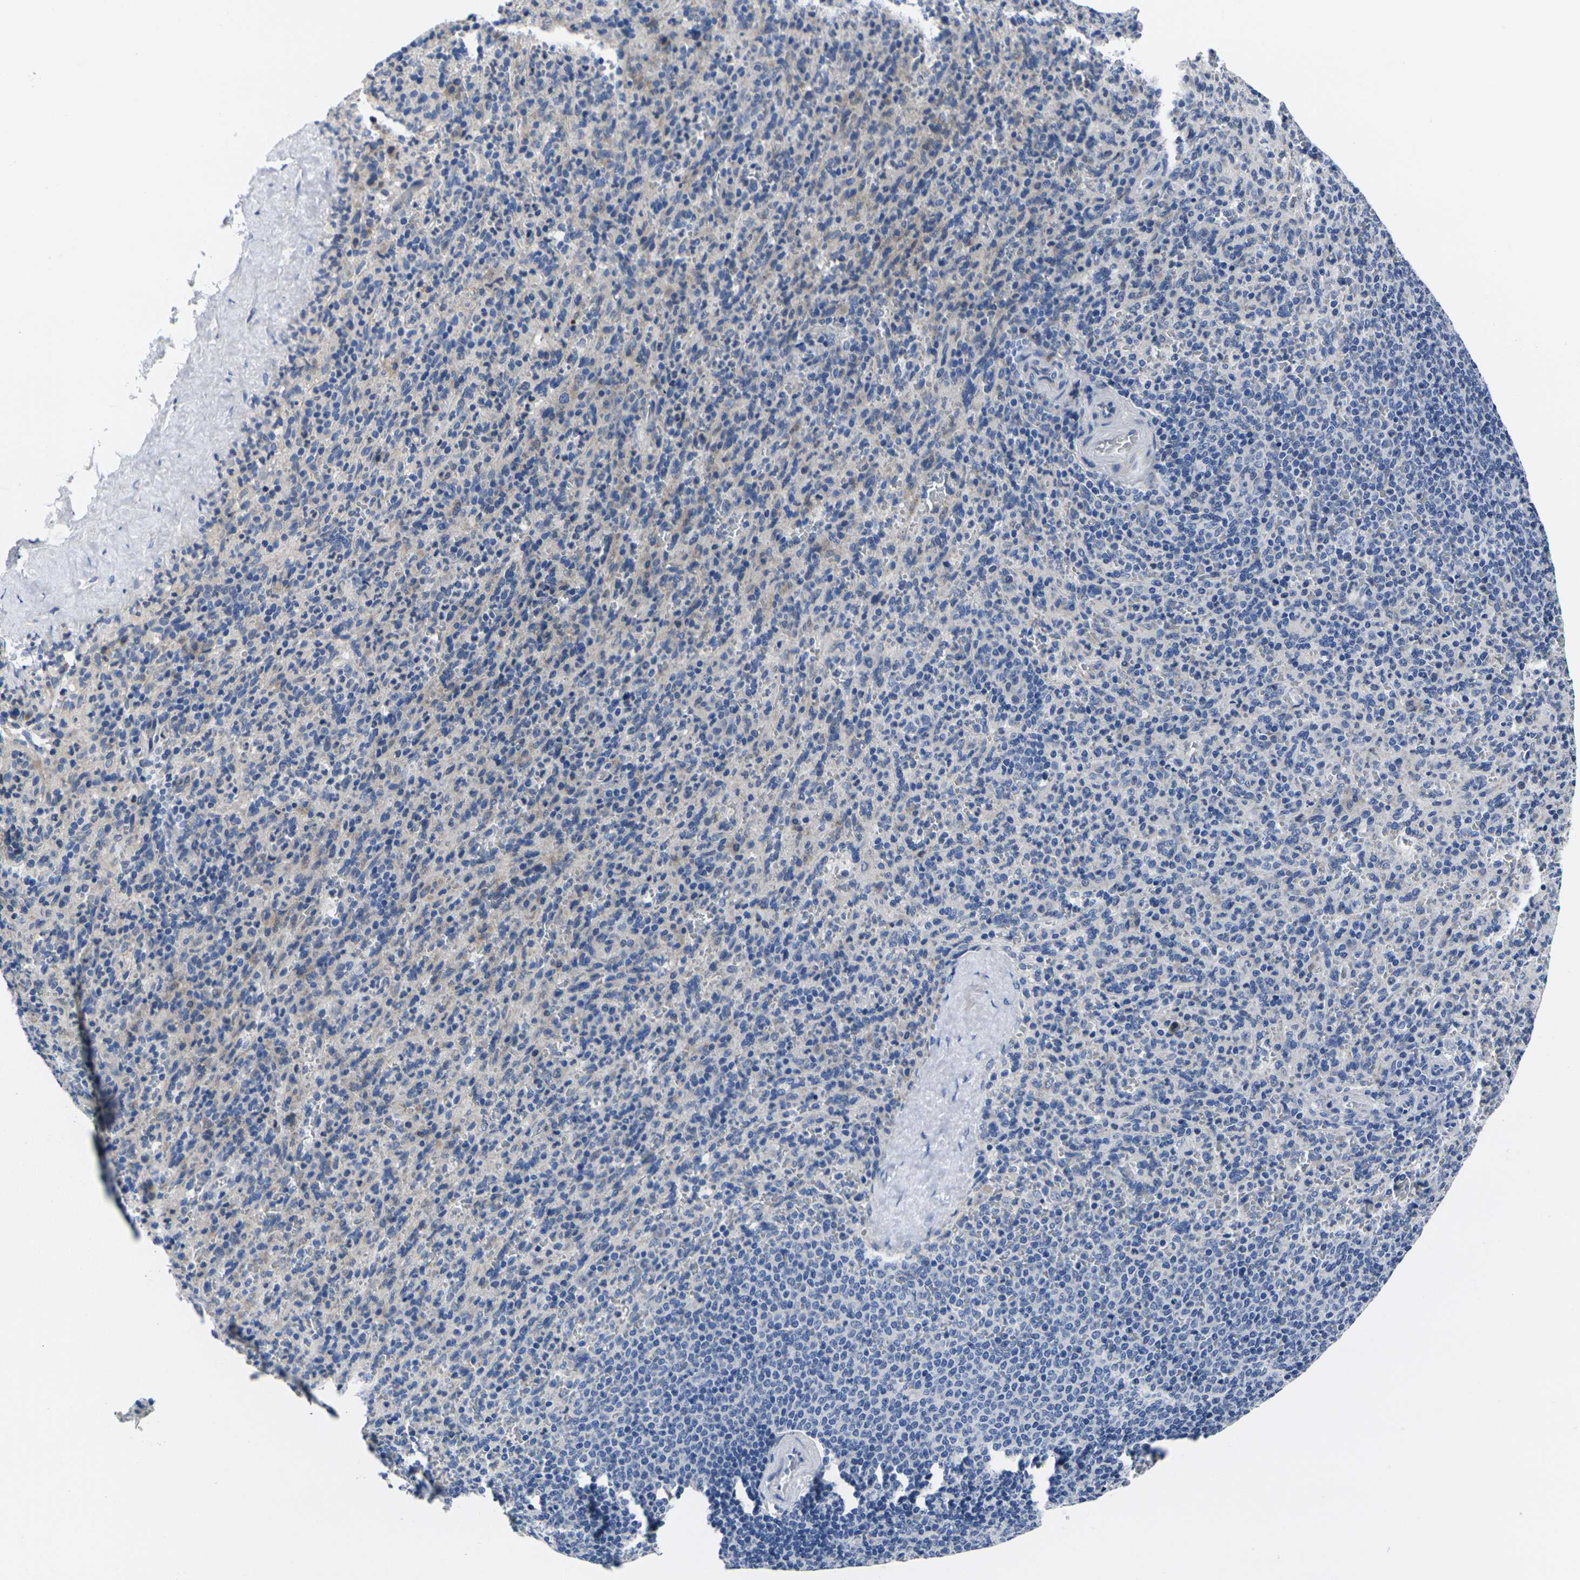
{"staining": {"intensity": "negative", "quantity": "none", "location": "none"}, "tissue": "spleen", "cell_type": "Cells in red pulp", "image_type": "normal", "snomed": [{"axis": "morphology", "description": "Normal tissue, NOS"}, {"axis": "topography", "description": "Spleen"}], "caption": "This histopathology image is of benign spleen stained with immunohistochemistry to label a protein in brown with the nuclei are counter-stained blue. There is no expression in cells in red pulp. The staining was performed using DAB (3,3'-diaminobenzidine) to visualize the protein expression in brown, while the nuclei were stained in blue with hematoxylin (Magnification: 20x).", "gene": "CYP2C8", "patient": {"sex": "male", "age": 36}}